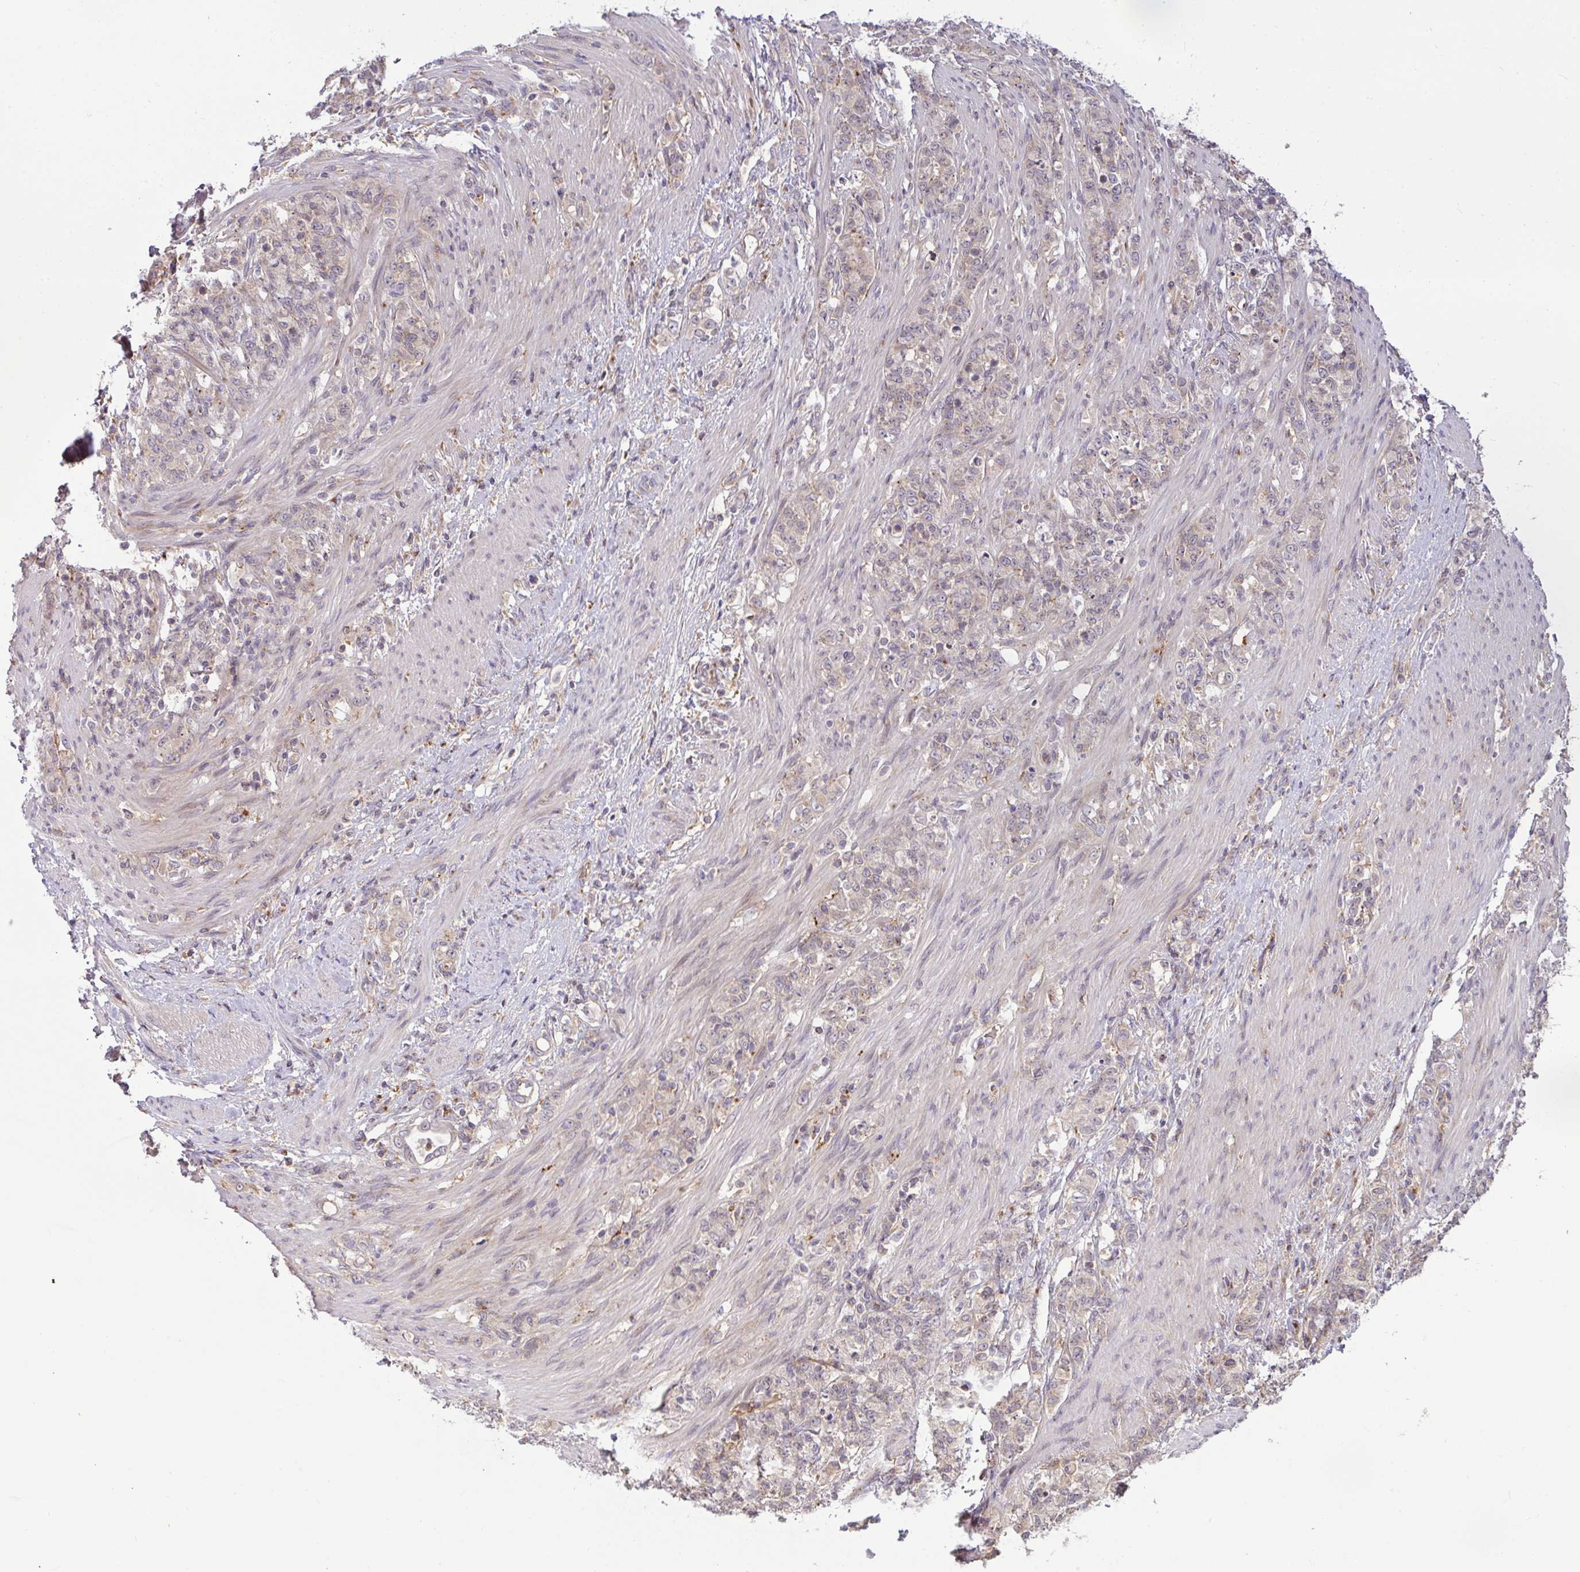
{"staining": {"intensity": "weak", "quantity": "25%-75%", "location": "cytoplasmic/membranous"}, "tissue": "stomach cancer", "cell_type": "Tumor cells", "image_type": "cancer", "snomed": [{"axis": "morphology", "description": "Adenocarcinoma, NOS"}, {"axis": "topography", "description": "Stomach"}], "caption": "Stomach cancer (adenocarcinoma) stained for a protein shows weak cytoplasmic/membranous positivity in tumor cells.", "gene": "SLC9A6", "patient": {"sex": "female", "age": 79}}